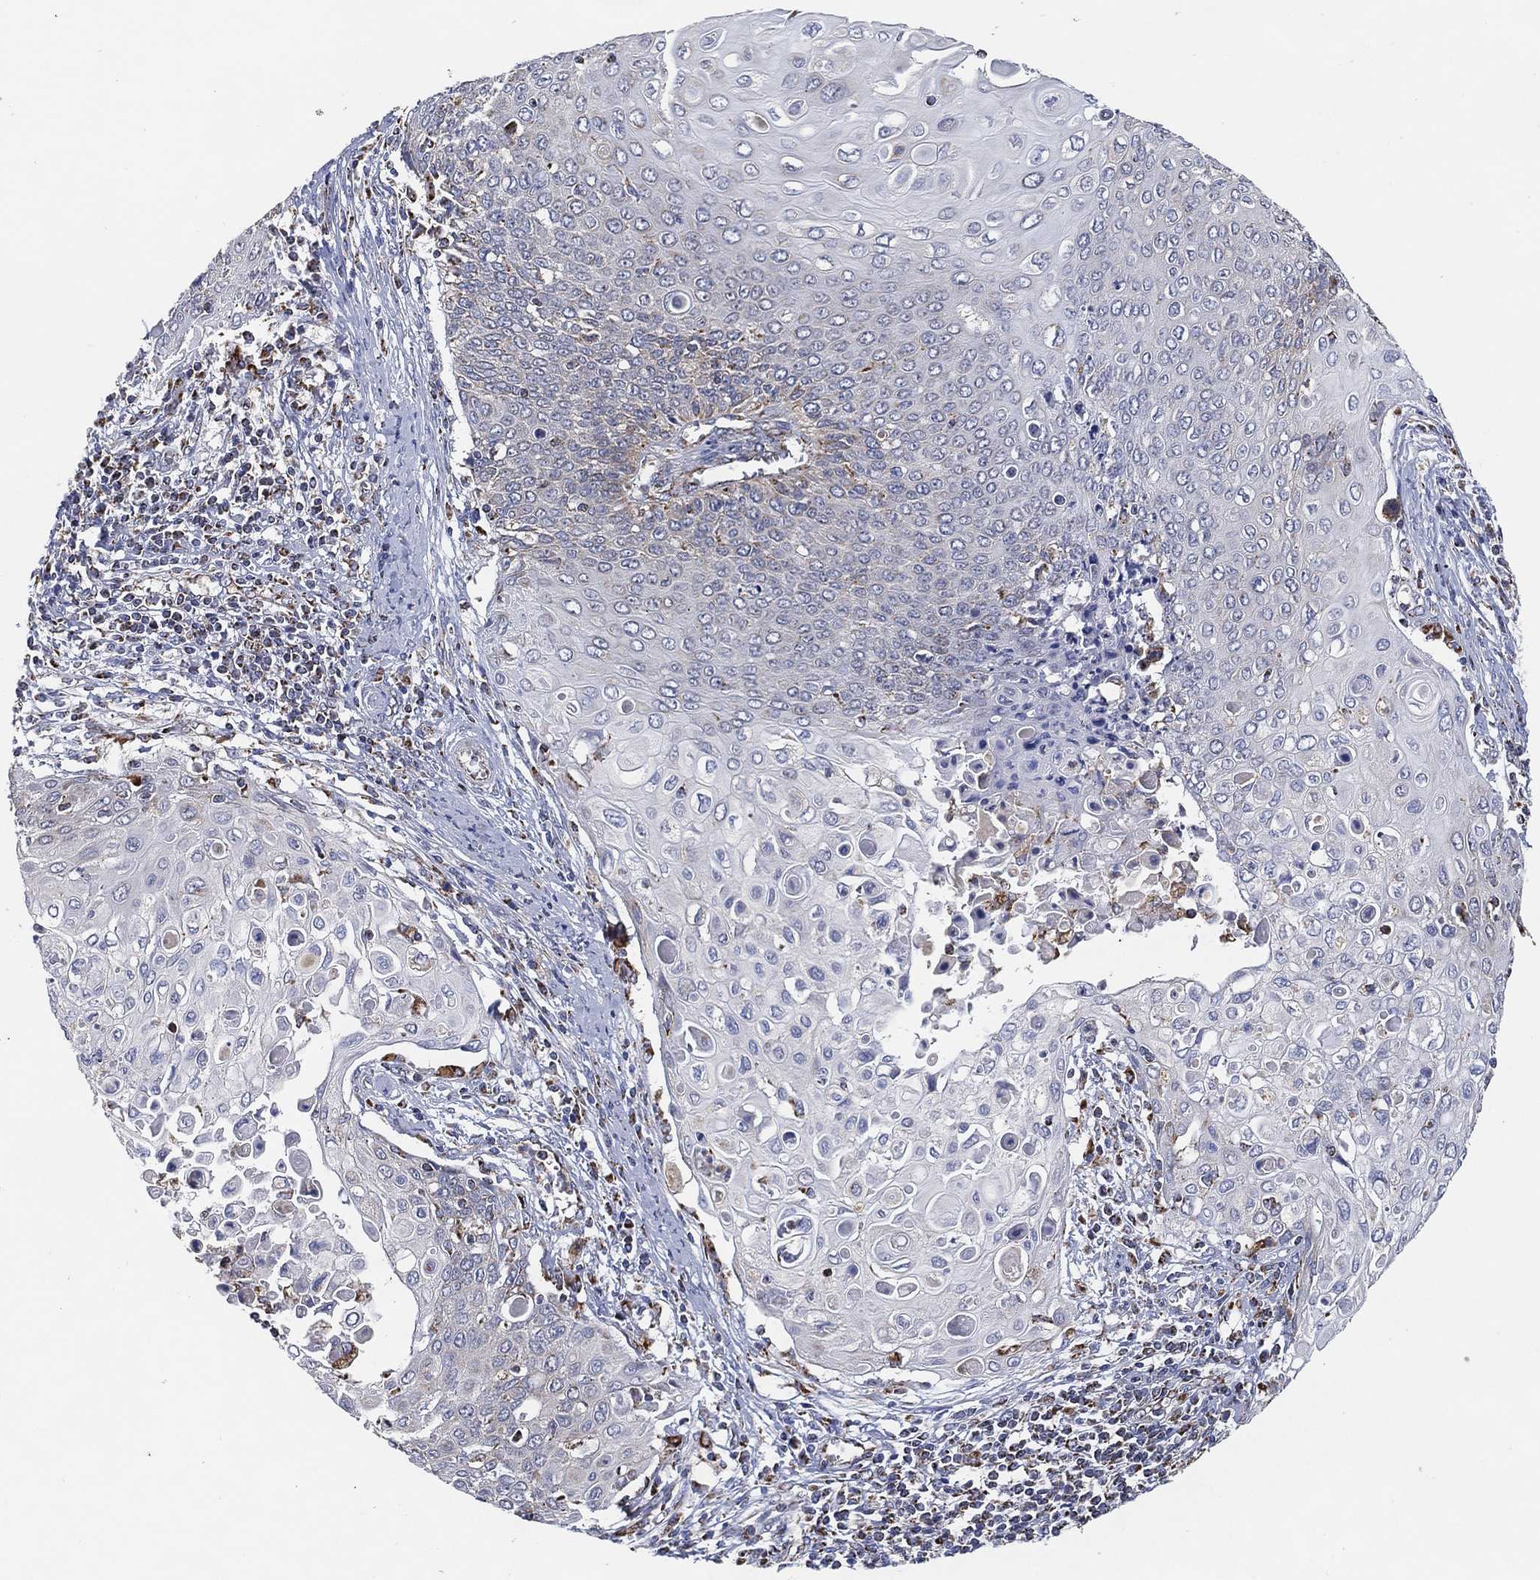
{"staining": {"intensity": "negative", "quantity": "none", "location": "none"}, "tissue": "cervical cancer", "cell_type": "Tumor cells", "image_type": "cancer", "snomed": [{"axis": "morphology", "description": "Squamous cell carcinoma, NOS"}, {"axis": "topography", "description": "Cervix"}], "caption": "IHC histopathology image of neoplastic tissue: human cervical cancer (squamous cell carcinoma) stained with DAB (3,3'-diaminobenzidine) exhibits no significant protein staining in tumor cells.", "gene": "GCAT", "patient": {"sex": "female", "age": 39}}